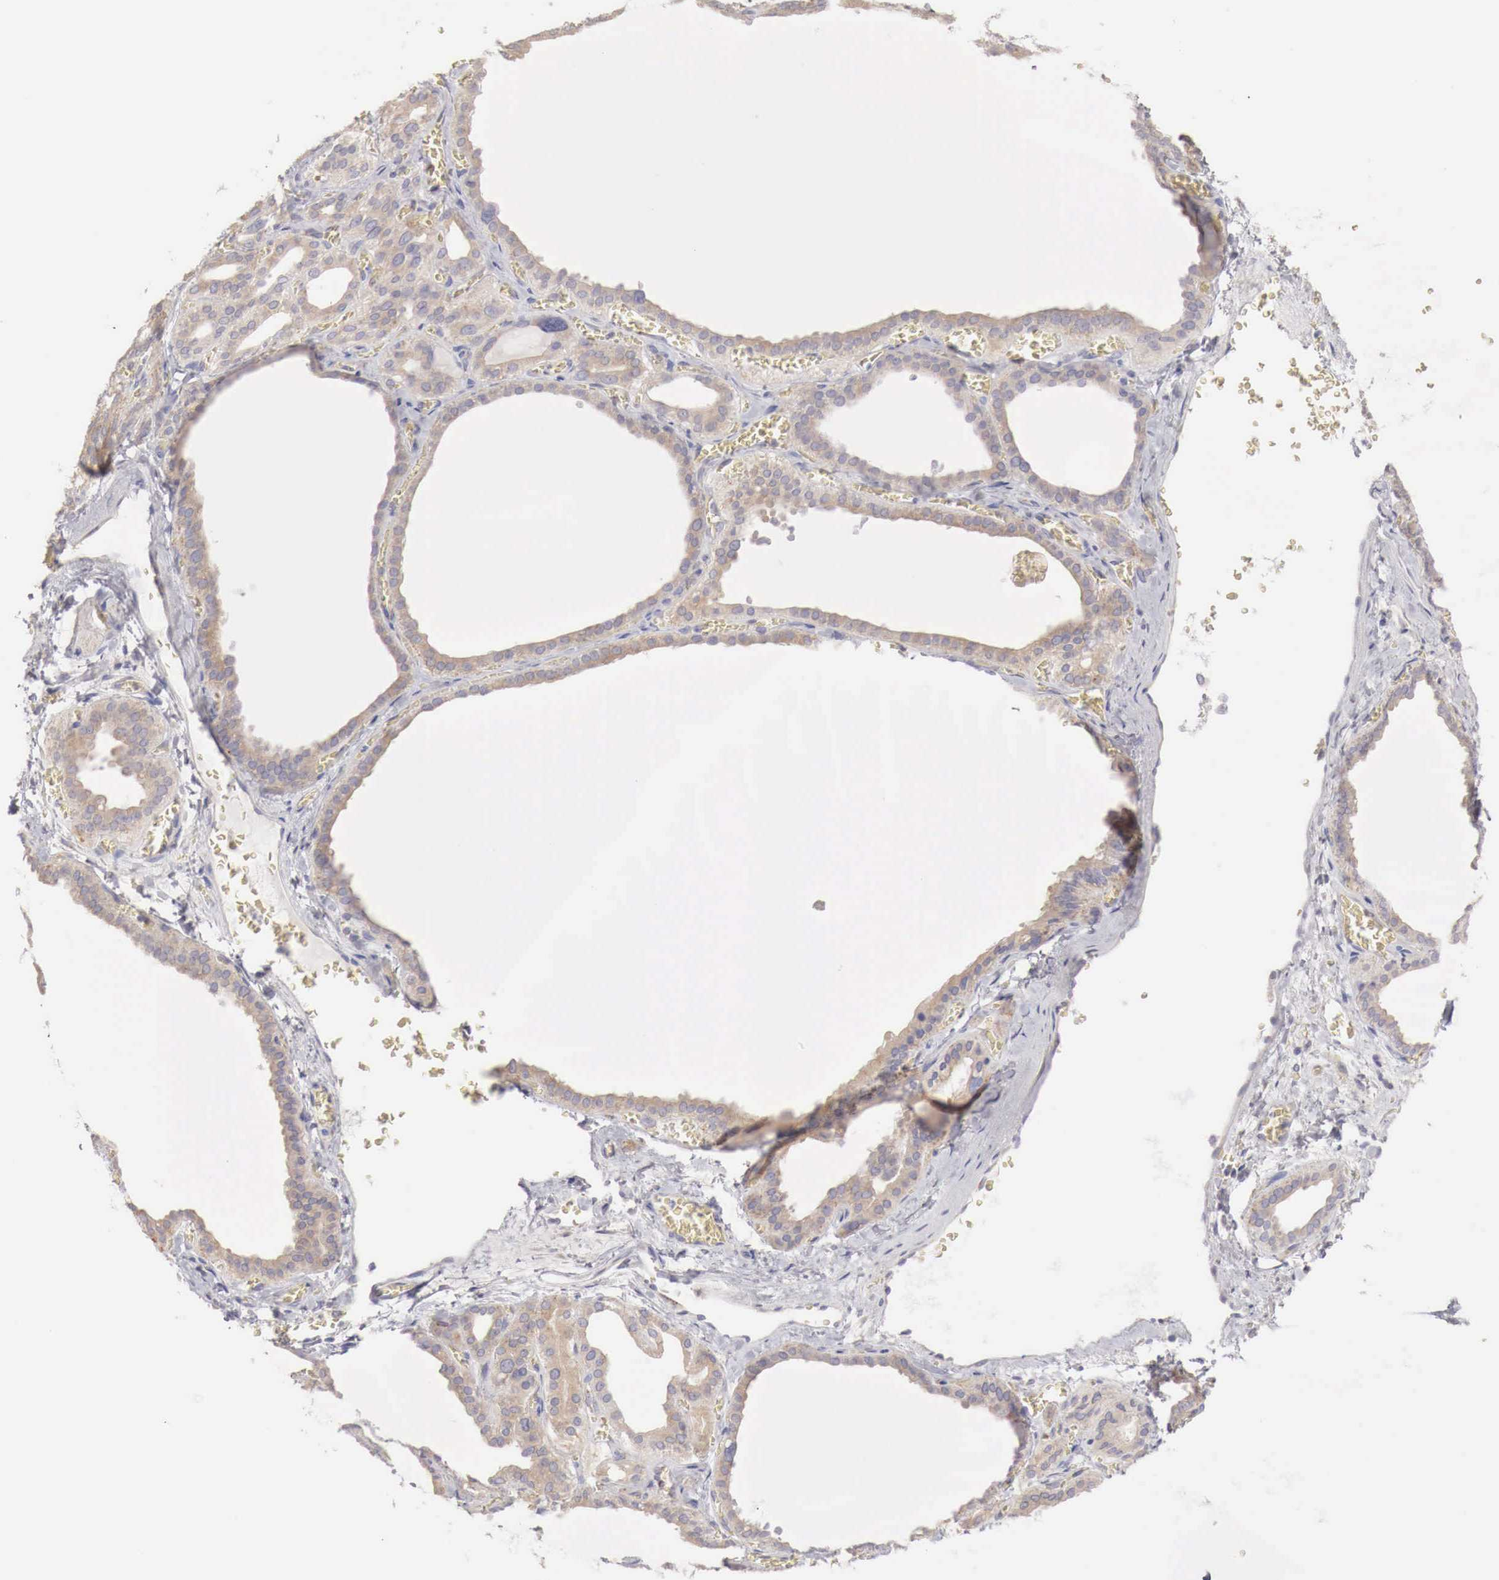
{"staining": {"intensity": "moderate", "quantity": ">75%", "location": "cytoplasmic/membranous"}, "tissue": "thyroid gland", "cell_type": "Glandular cells", "image_type": "normal", "snomed": [{"axis": "morphology", "description": "Normal tissue, NOS"}, {"axis": "topography", "description": "Thyroid gland"}], "caption": "The immunohistochemical stain highlights moderate cytoplasmic/membranous staining in glandular cells of normal thyroid gland. (Stains: DAB in brown, nuclei in blue, Microscopy: brightfield microscopy at high magnification).", "gene": "NSDHL", "patient": {"sex": "female", "age": 55}}